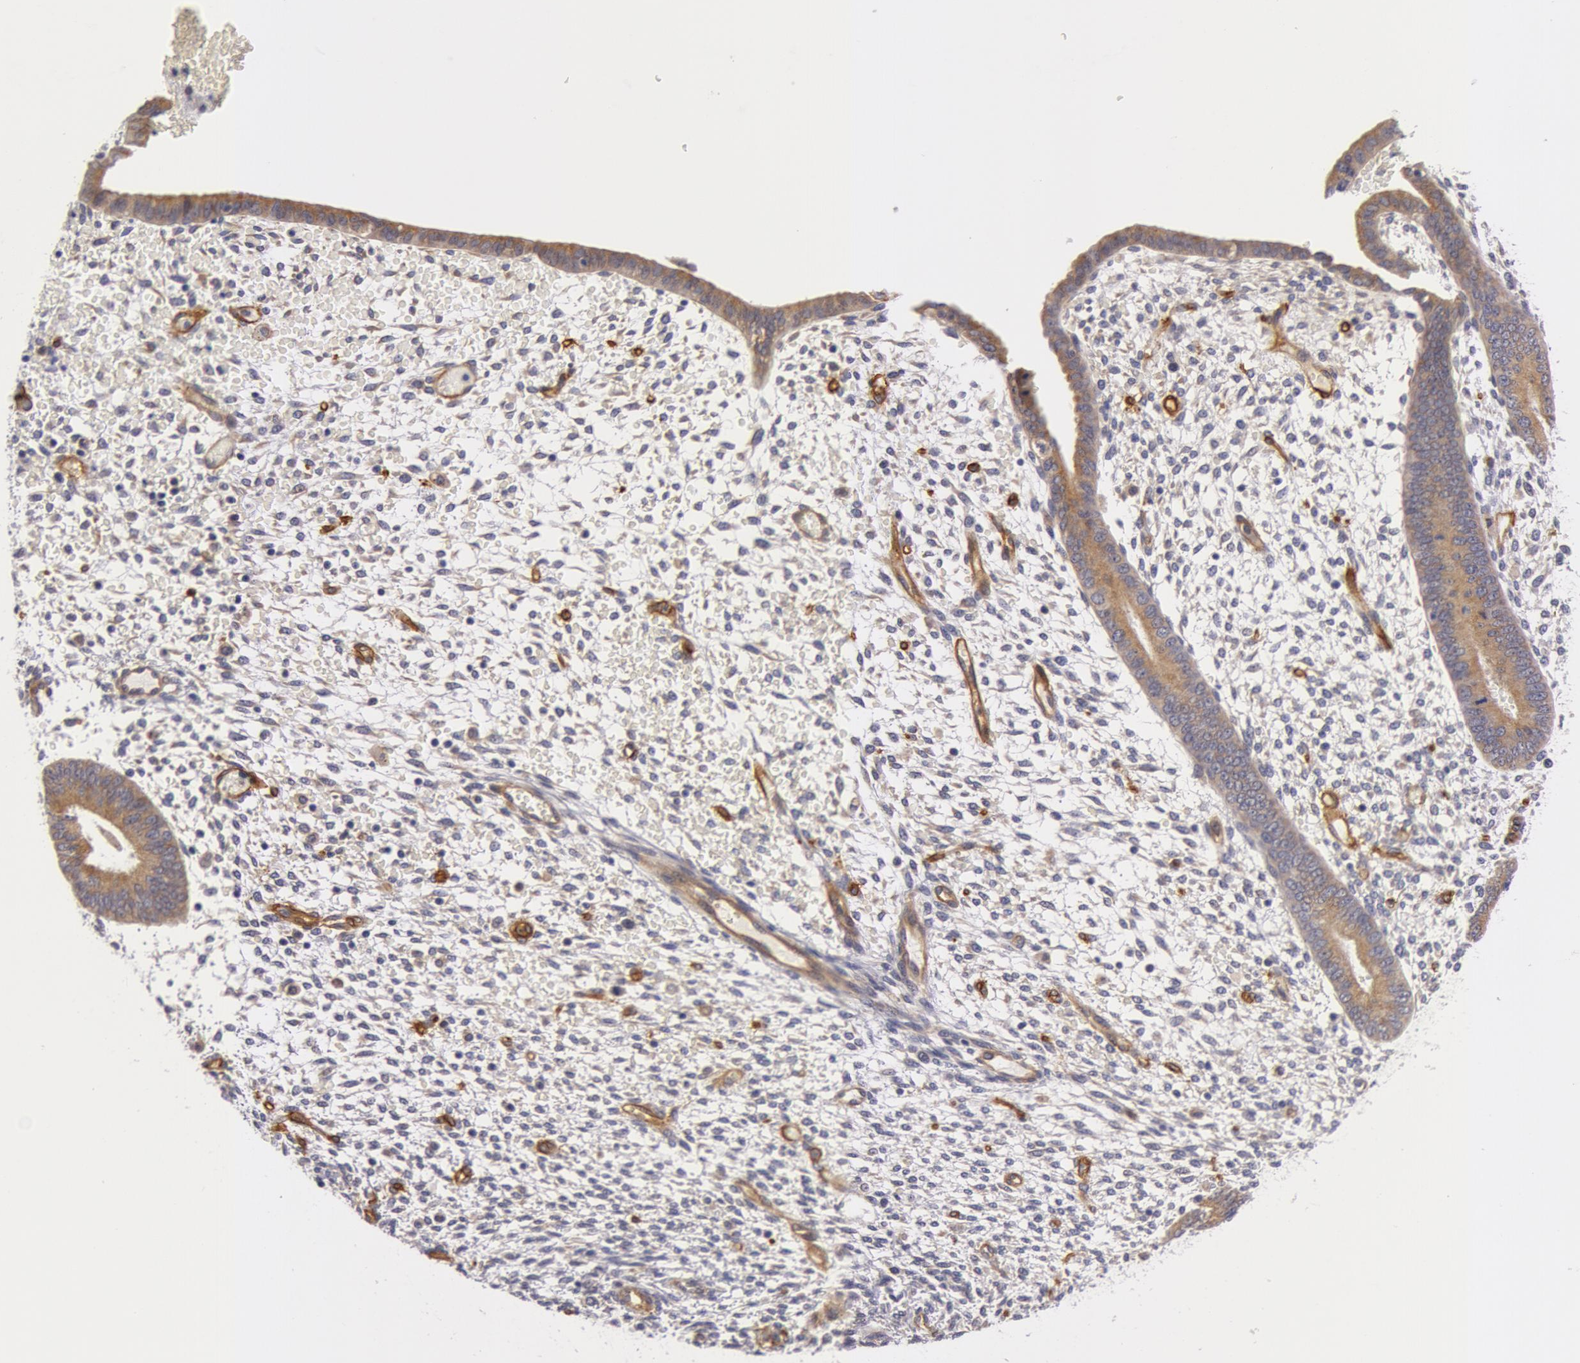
{"staining": {"intensity": "negative", "quantity": "none", "location": "none"}, "tissue": "endometrium", "cell_type": "Cells in endometrial stroma", "image_type": "normal", "snomed": [{"axis": "morphology", "description": "Normal tissue, NOS"}, {"axis": "topography", "description": "Endometrium"}], "caption": "There is no significant staining in cells in endometrial stroma of endometrium.", "gene": "IL23A", "patient": {"sex": "female", "age": 42}}